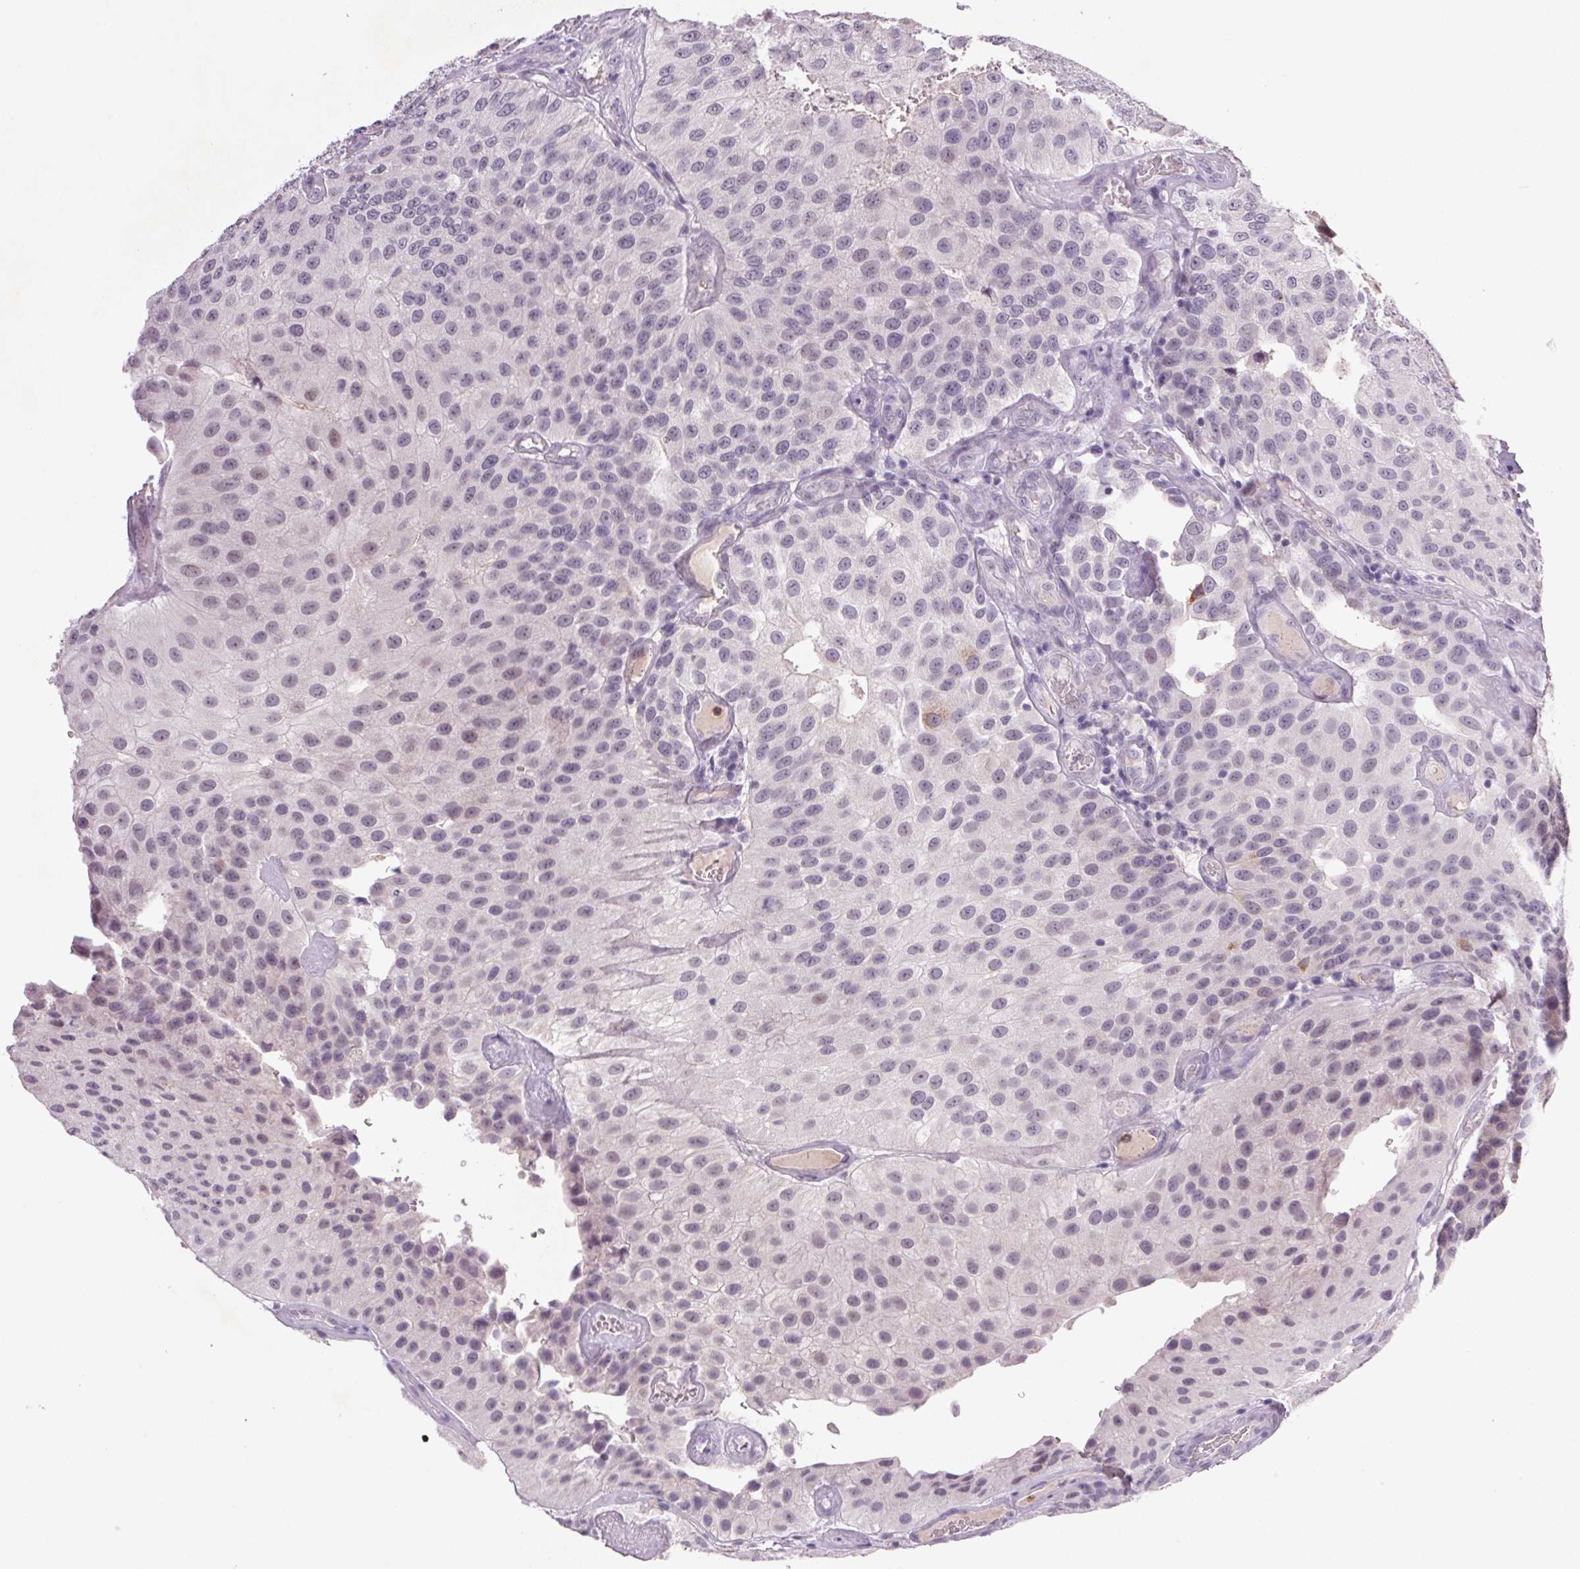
{"staining": {"intensity": "moderate", "quantity": "<25%", "location": "cytoplasmic/membranous"}, "tissue": "urothelial cancer", "cell_type": "Tumor cells", "image_type": "cancer", "snomed": [{"axis": "morphology", "description": "Urothelial carcinoma, NOS"}, {"axis": "topography", "description": "Urinary bladder"}], "caption": "Transitional cell carcinoma stained with a protein marker exhibits moderate staining in tumor cells.", "gene": "TRDN", "patient": {"sex": "male", "age": 87}}